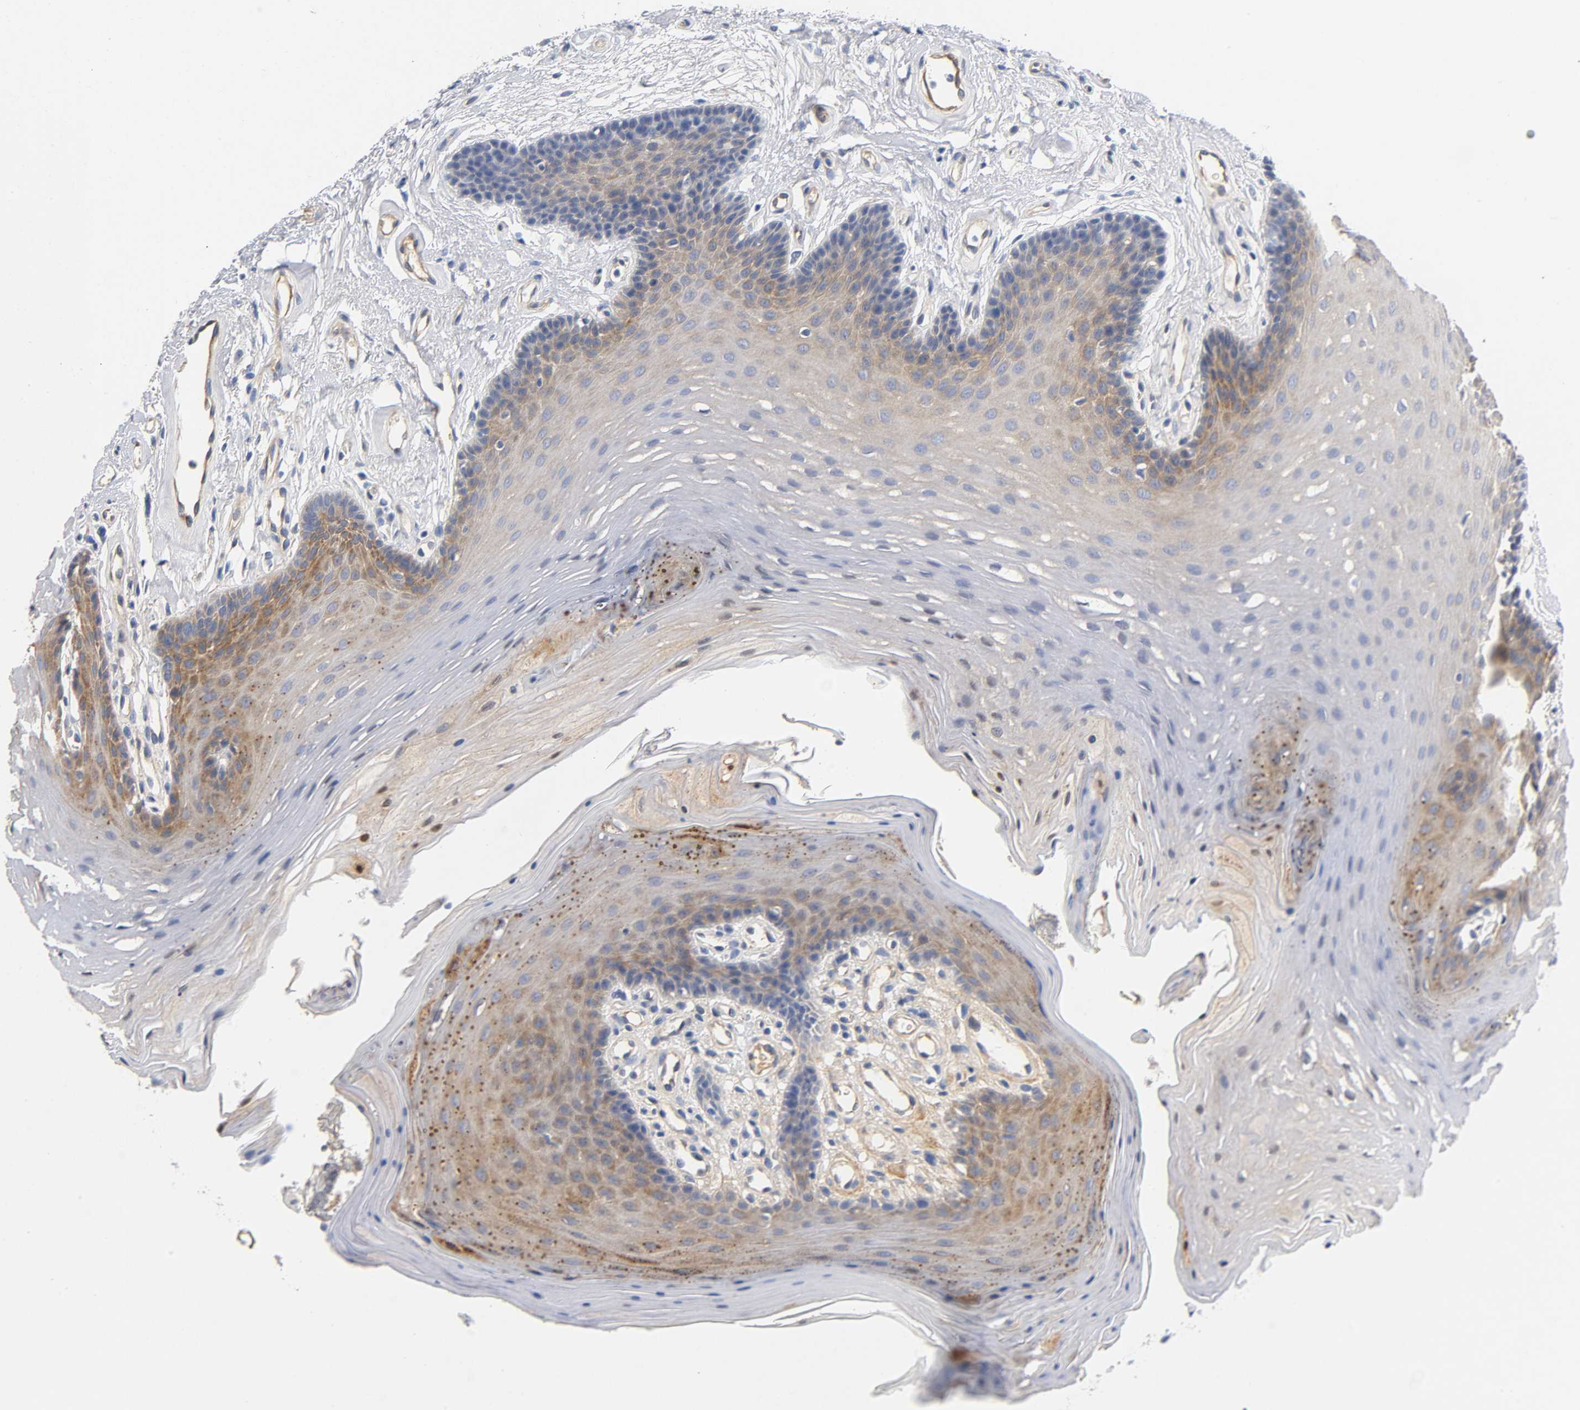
{"staining": {"intensity": "weak", "quantity": "25%-75%", "location": "cytoplasmic/membranous"}, "tissue": "oral mucosa", "cell_type": "Squamous epithelial cells", "image_type": "normal", "snomed": [{"axis": "morphology", "description": "Normal tissue, NOS"}, {"axis": "topography", "description": "Oral tissue"}], "caption": "Protein analysis of benign oral mucosa exhibits weak cytoplasmic/membranous staining in about 25%-75% of squamous epithelial cells.", "gene": "TNC", "patient": {"sex": "male", "age": 62}}